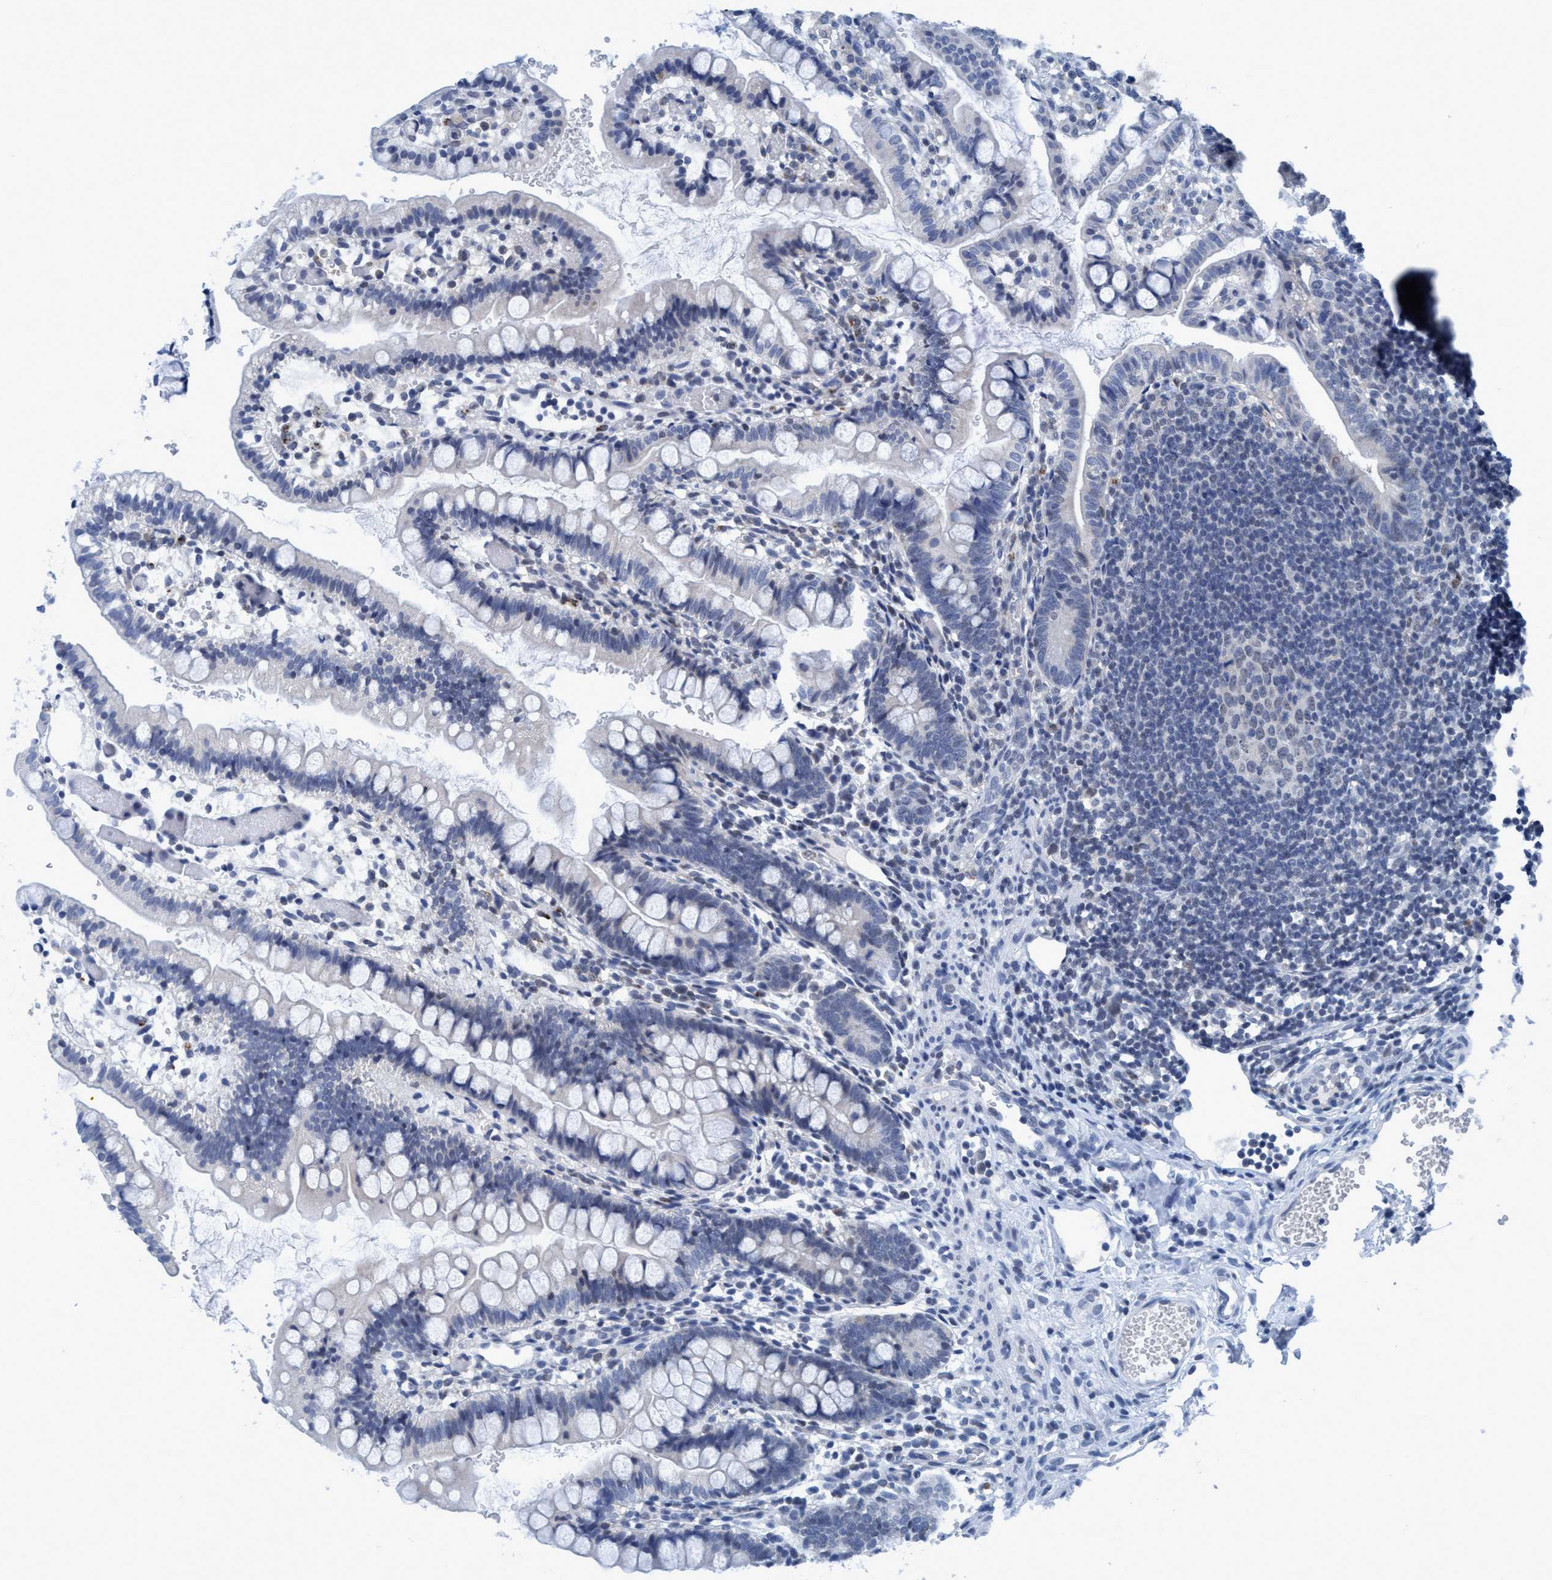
{"staining": {"intensity": "negative", "quantity": "none", "location": "none"}, "tissue": "small intestine", "cell_type": "Glandular cells", "image_type": "normal", "snomed": [{"axis": "morphology", "description": "Normal tissue, NOS"}, {"axis": "morphology", "description": "Developmental malformation"}, {"axis": "topography", "description": "Small intestine"}], "caption": "An IHC histopathology image of normal small intestine is shown. There is no staining in glandular cells of small intestine.", "gene": "DNAI1", "patient": {"sex": "male"}}